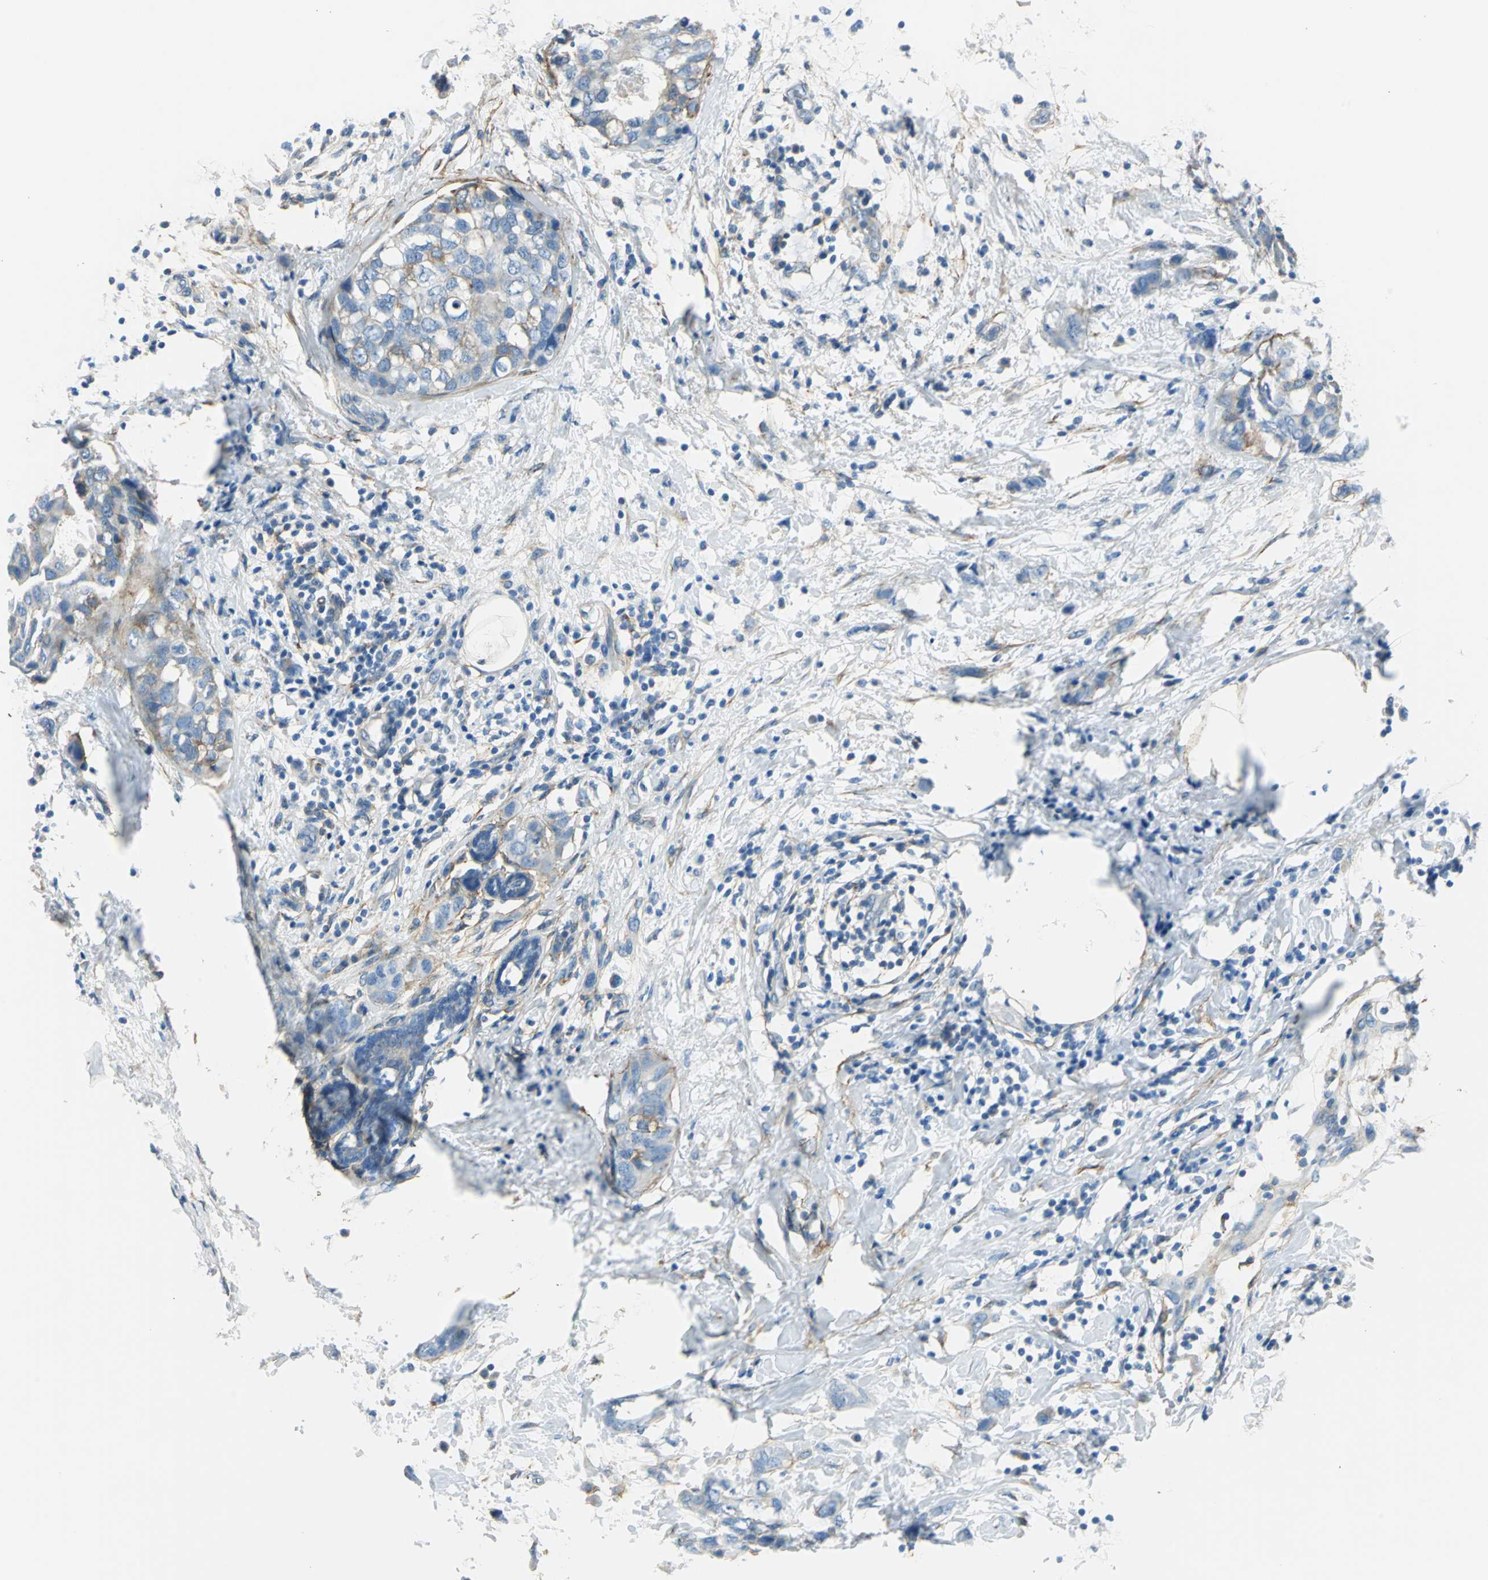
{"staining": {"intensity": "weak", "quantity": "25%-75%", "location": "cytoplasmic/membranous"}, "tissue": "breast cancer", "cell_type": "Tumor cells", "image_type": "cancer", "snomed": [{"axis": "morphology", "description": "Normal tissue, NOS"}, {"axis": "morphology", "description": "Duct carcinoma"}, {"axis": "topography", "description": "Breast"}], "caption": "Breast cancer stained with a protein marker demonstrates weak staining in tumor cells.", "gene": "AKAP12", "patient": {"sex": "female", "age": 50}}